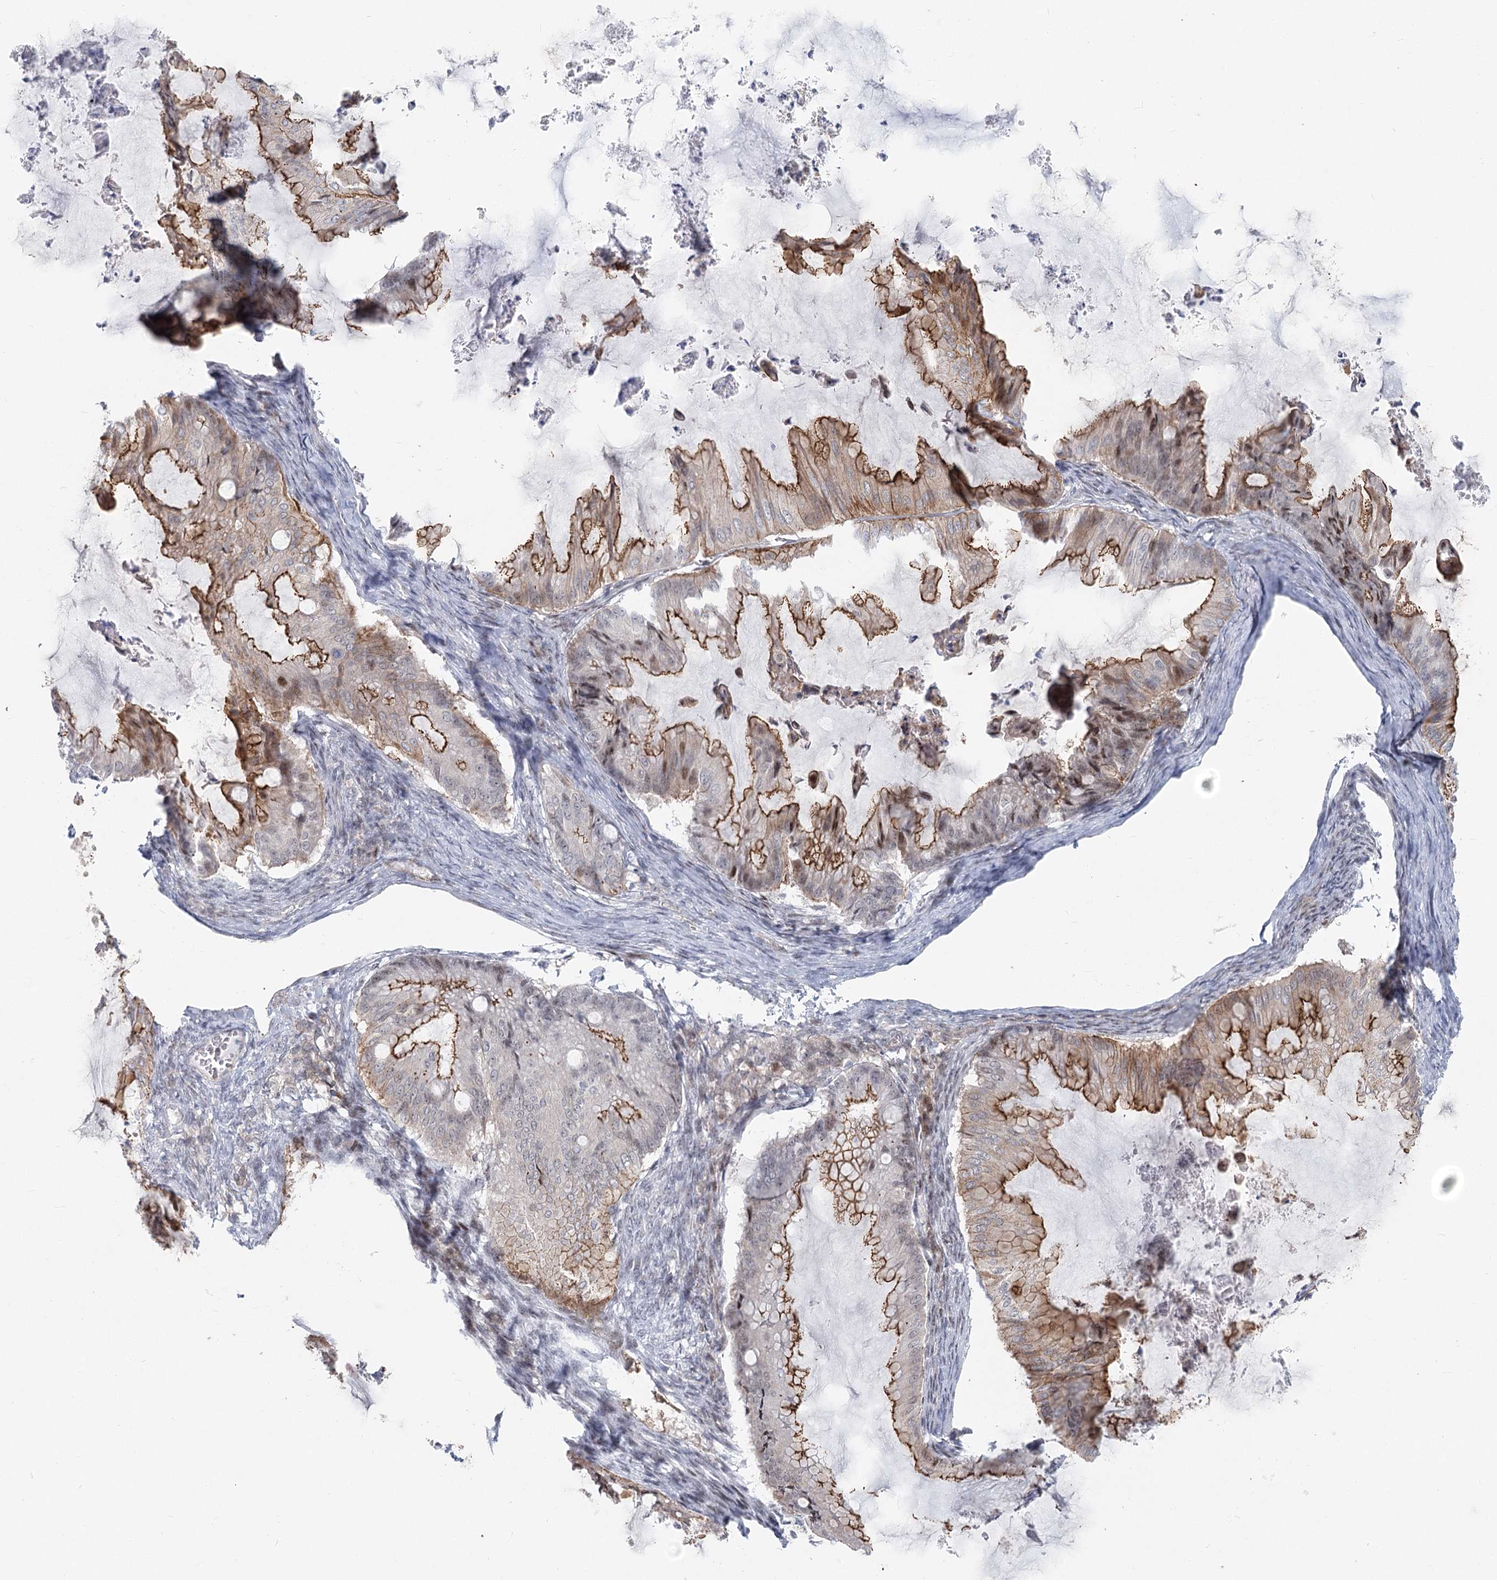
{"staining": {"intensity": "moderate", "quantity": "25%-75%", "location": "cytoplasmic/membranous"}, "tissue": "ovarian cancer", "cell_type": "Tumor cells", "image_type": "cancer", "snomed": [{"axis": "morphology", "description": "Cystadenocarcinoma, mucinous, NOS"}, {"axis": "topography", "description": "Ovary"}], "caption": "A brown stain shows moderate cytoplasmic/membranous staining of a protein in human ovarian cancer tumor cells.", "gene": "ABHD8", "patient": {"sex": "female", "age": 71}}